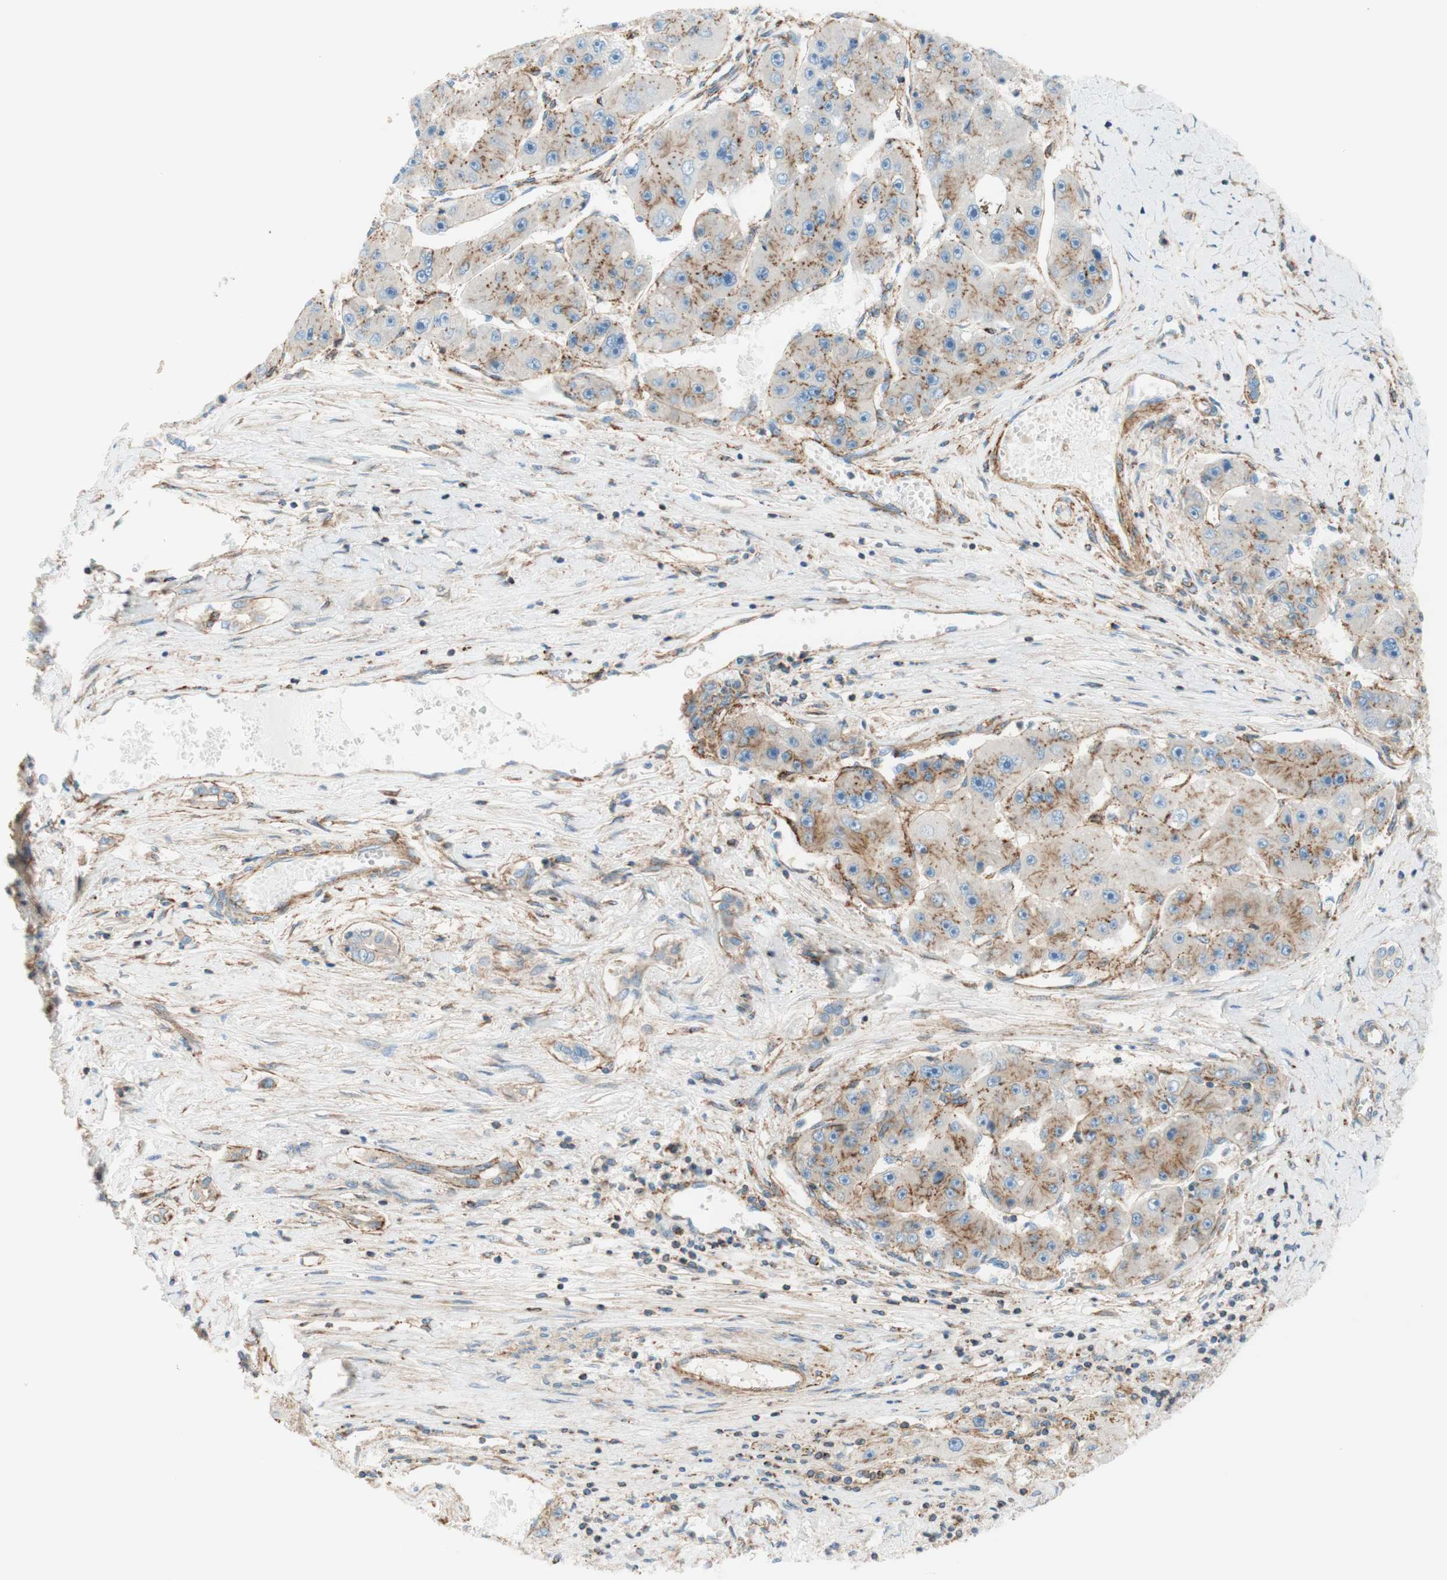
{"staining": {"intensity": "moderate", "quantity": "25%-75%", "location": "cytoplasmic/membranous"}, "tissue": "liver cancer", "cell_type": "Tumor cells", "image_type": "cancer", "snomed": [{"axis": "morphology", "description": "Carcinoma, Hepatocellular, NOS"}, {"axis": "topography", "description": "Liver"}], "caption": "Protein expression analysis of liver hepatocellular carcinoma displays moderate cytoplasmic/membranous staining in approximately 25%-75% of tumor cells.", "gene": "VPS26A", "patient": {"sex": "female", "age": 61}}